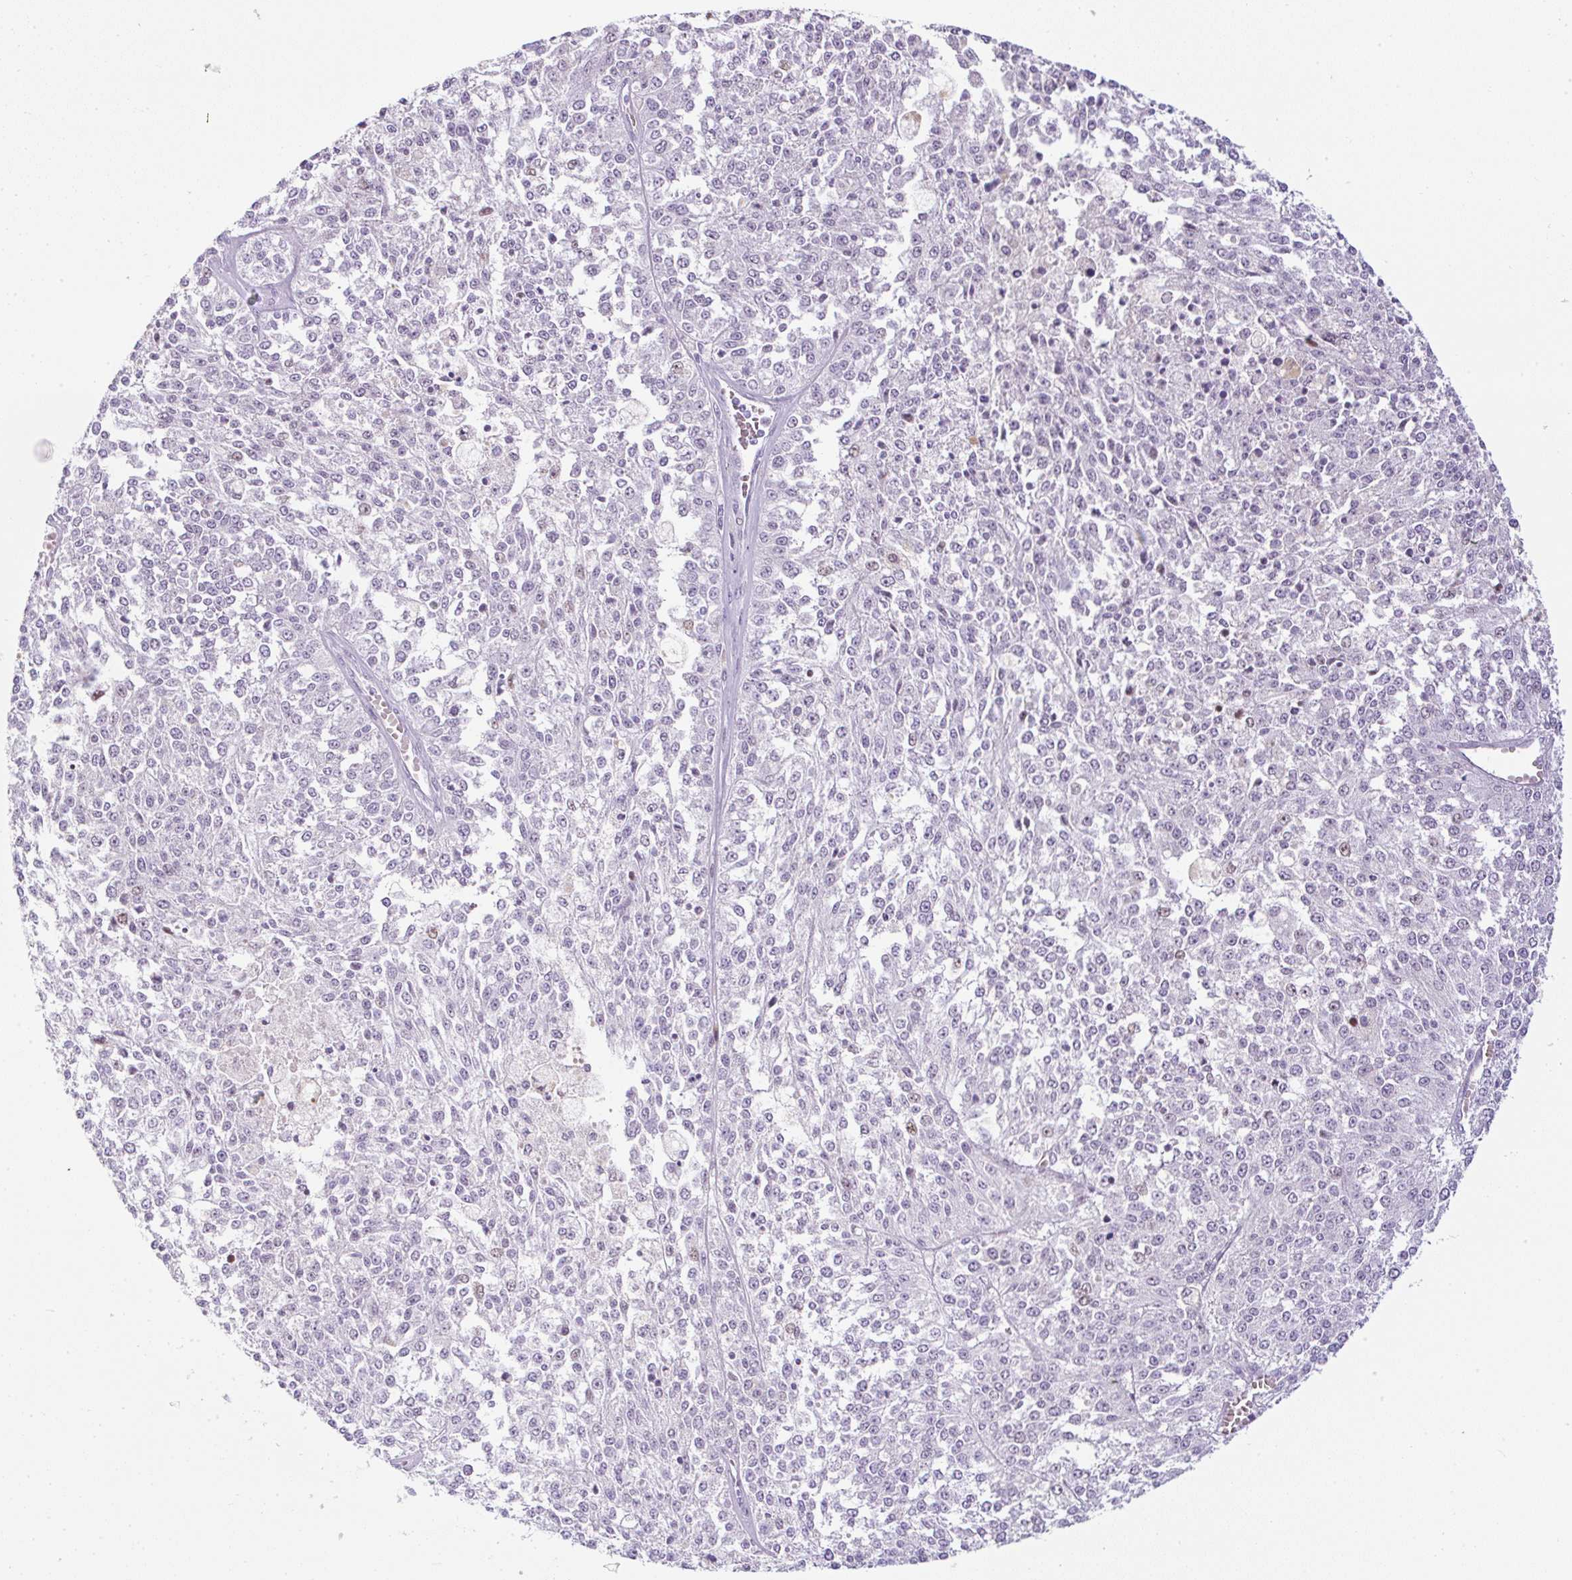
{"staining": {"intensity": "negative", "quantity": "none", "location": "none"}, "tissue": "melanoma", "cell_type": "Tumor cells", "image_type": "cancer", "snomed": [{"axis": "morphology", "description": "Malignant melanoma, NOS"}, {"axis": "topography", "description": "Skin"}], "caption": "This is an immunohistochemistry (IHC) photomicrograph of human melanoma. There is no positivity in tumor cells.", "gene": "FGFBP3", "patient": {"sex": "female", "age": 64}}